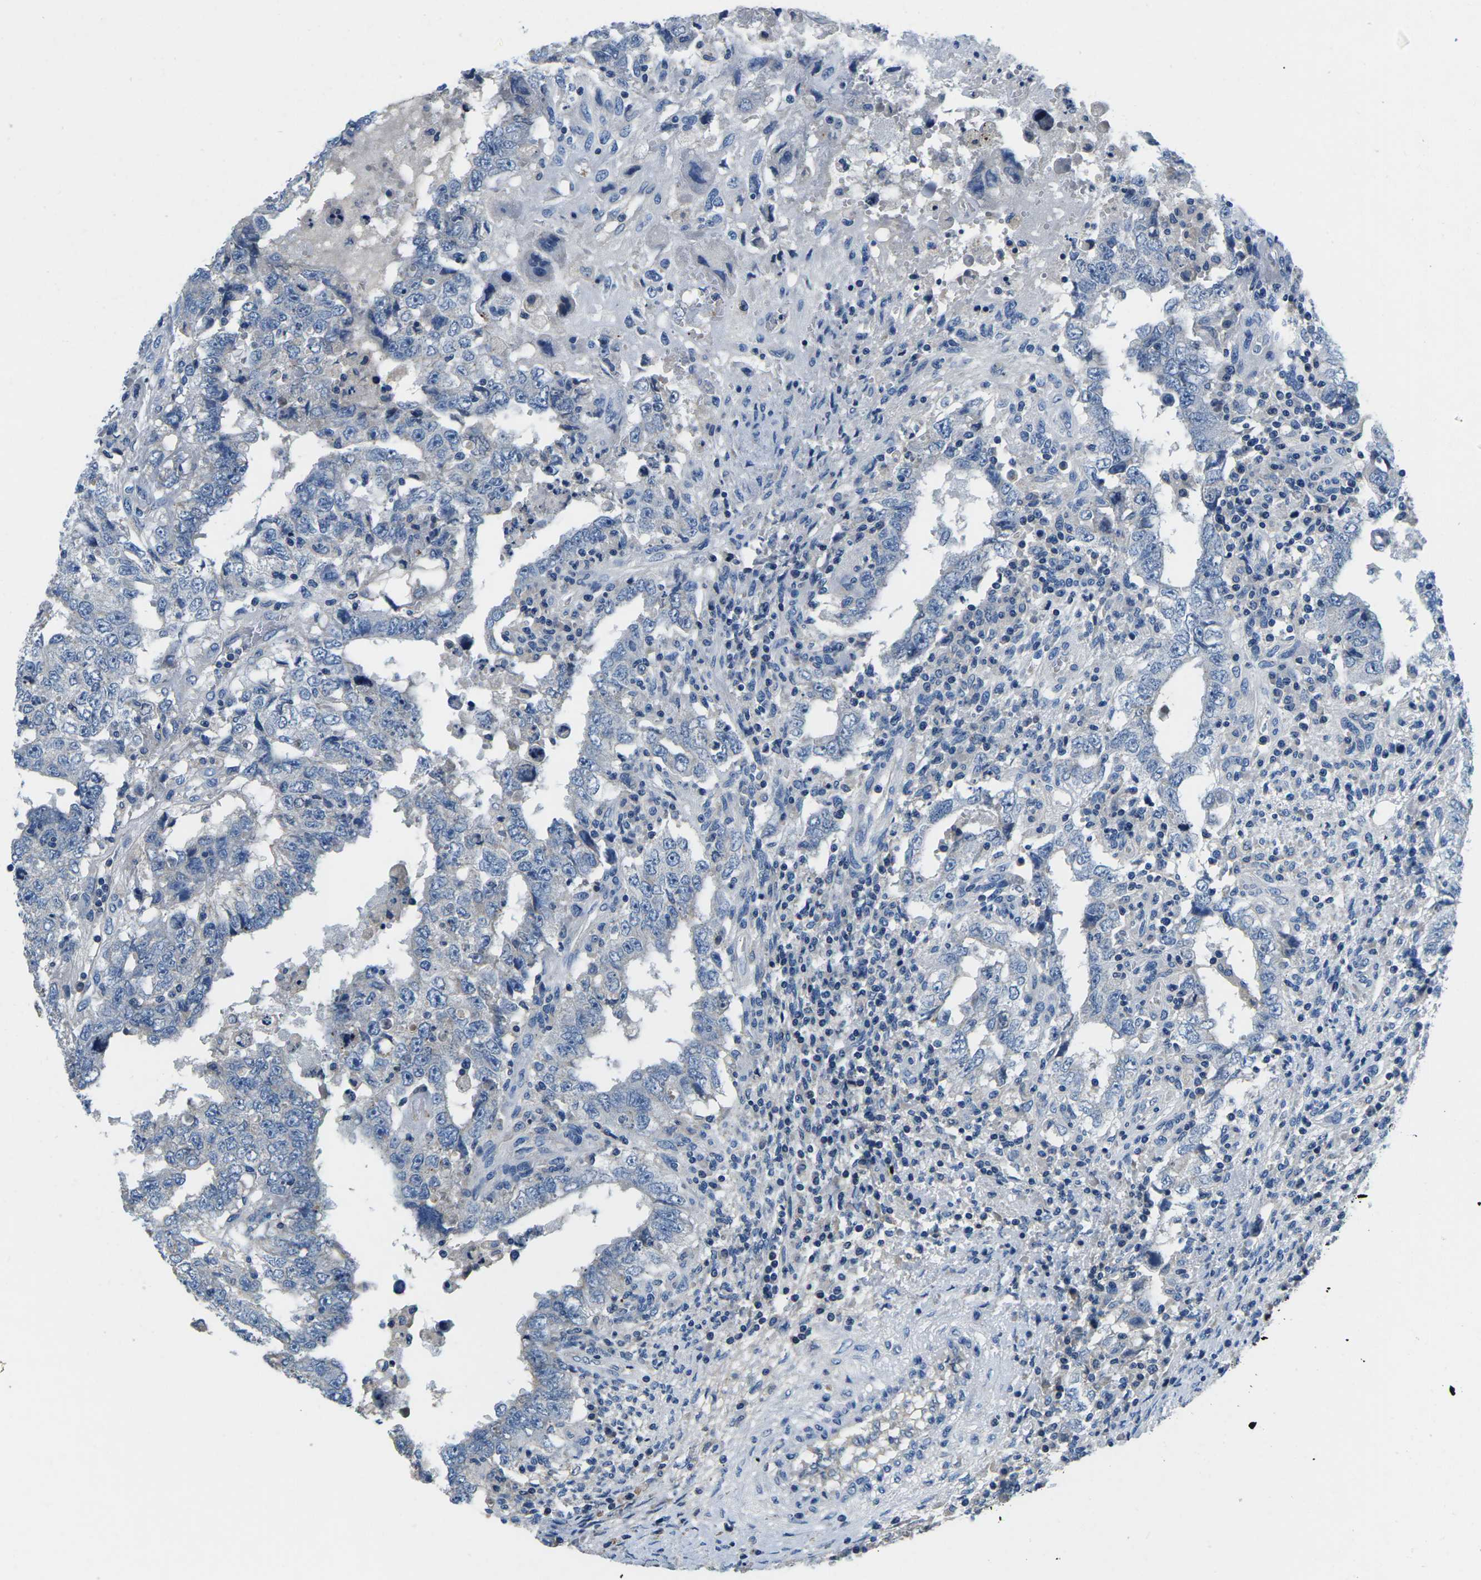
{"staining": {"intensity": "negative", "quantity": "none", "location": "none"}, "tissue": "testis cancer", "cell_type": "Tumor cells", "image_type": "cancer", "snomed": [{"axis": "morphology", "description": "Carcinoma, Embryonal, NOS"}, {"axis": "topography", "description": "Testis"}], "caption": "Immunohistochemistry (IHC) of embryonal carcinoma (testis) exhibits no positivity in tumor cells. (DAB immunohistochemistry visualized using brightfield microscopy, high magnification).", "gene": "PDCD6IP", "patient": {"sex": "male", "age": 26}}